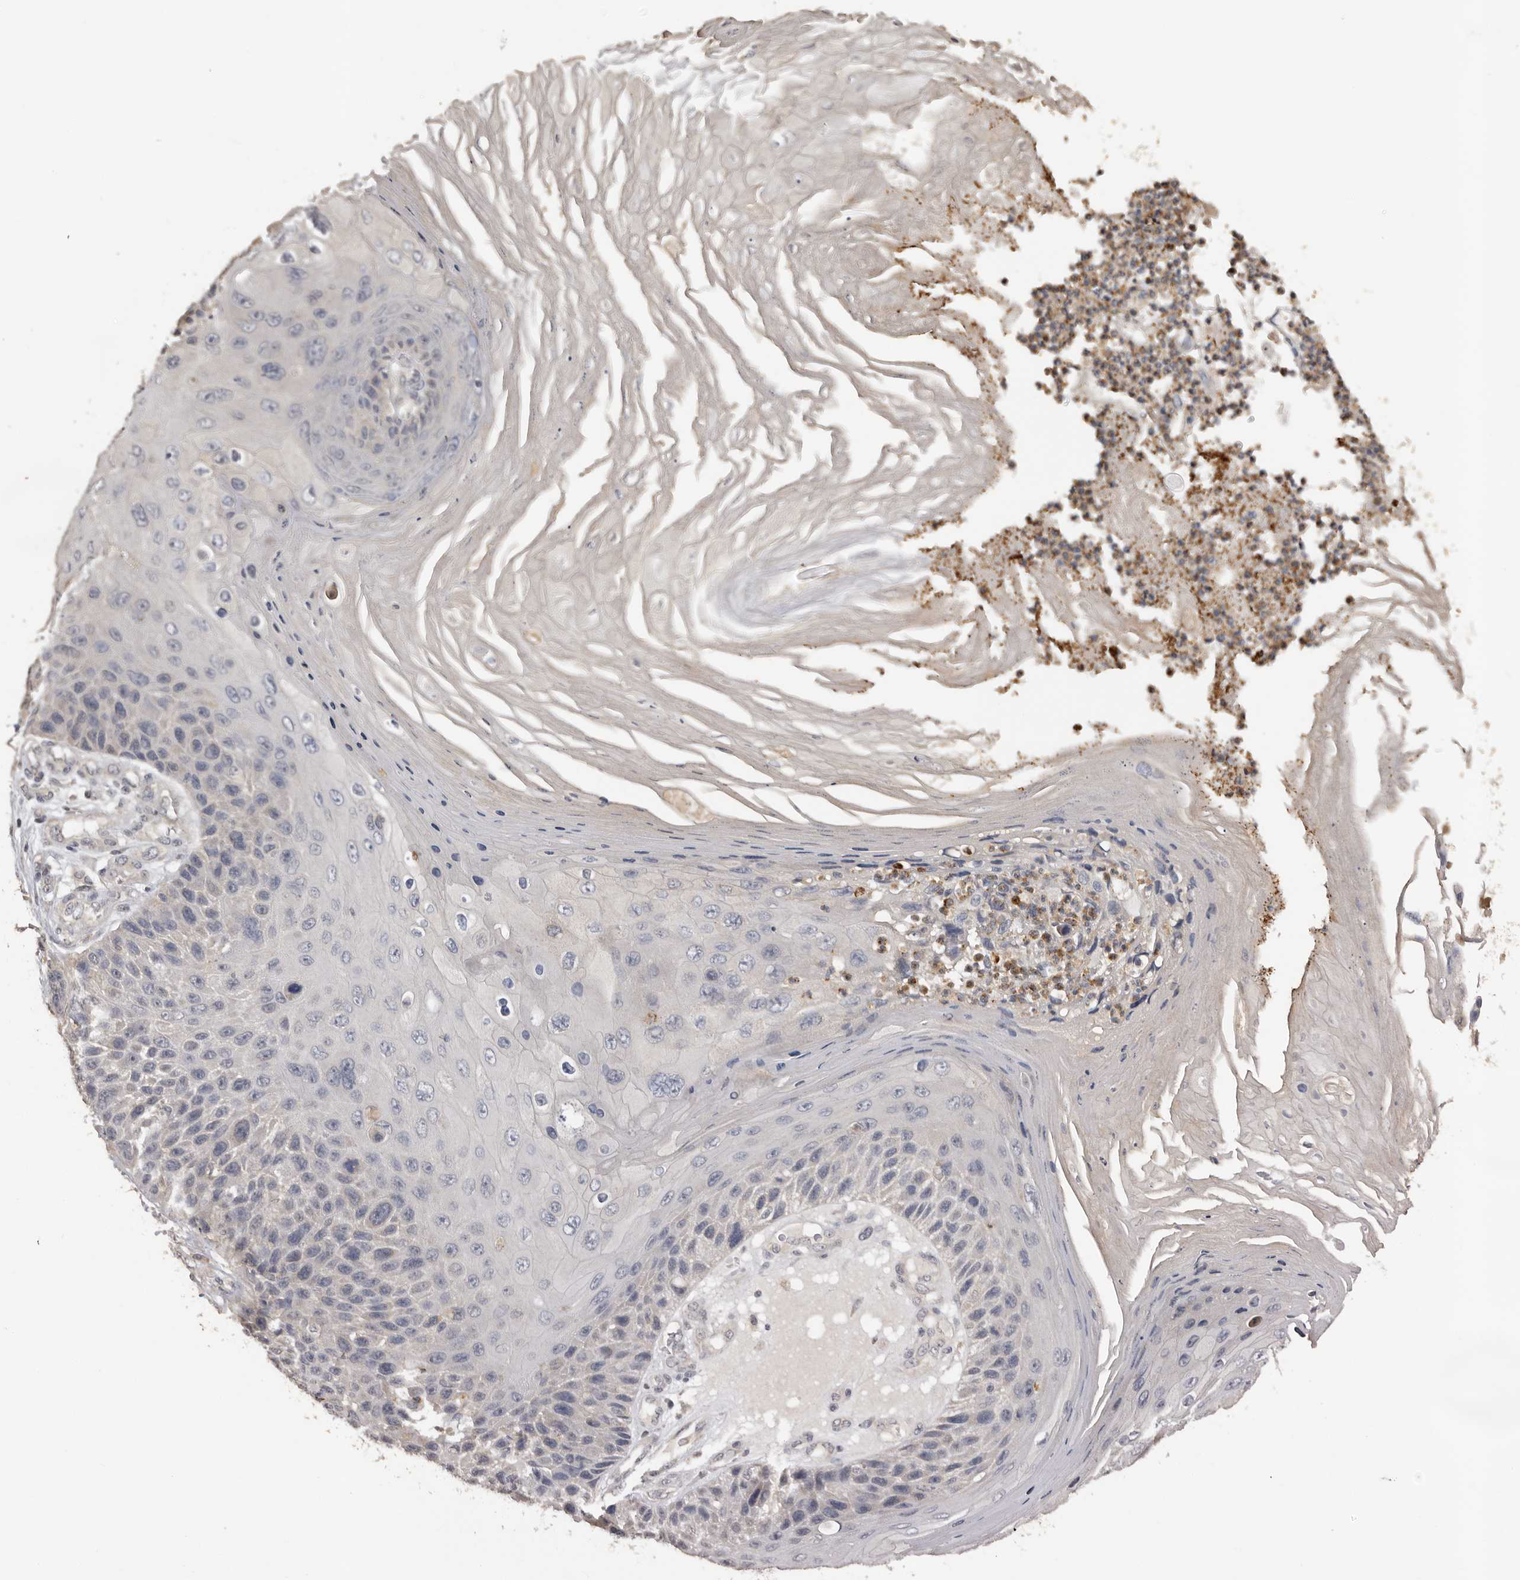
{"staining": {"intensity": "negative", "quantity": "none", "location": "none"}, "tissue": "skin cancer", "cell_type": "Tumor cells", "image_type": "cancer", "snomed": [{"axis": "morphology", "description": "Squamous cell carcinoma, NOS"}, {"axis": "topography", "description": "Skin"}], "caption": "The histopathology image demonstrates no significant positivity in tumor cells of skin squamous cell carcinoma.", "gene": "KIF2B", "patient": {"sex": "female", "age": 88}}